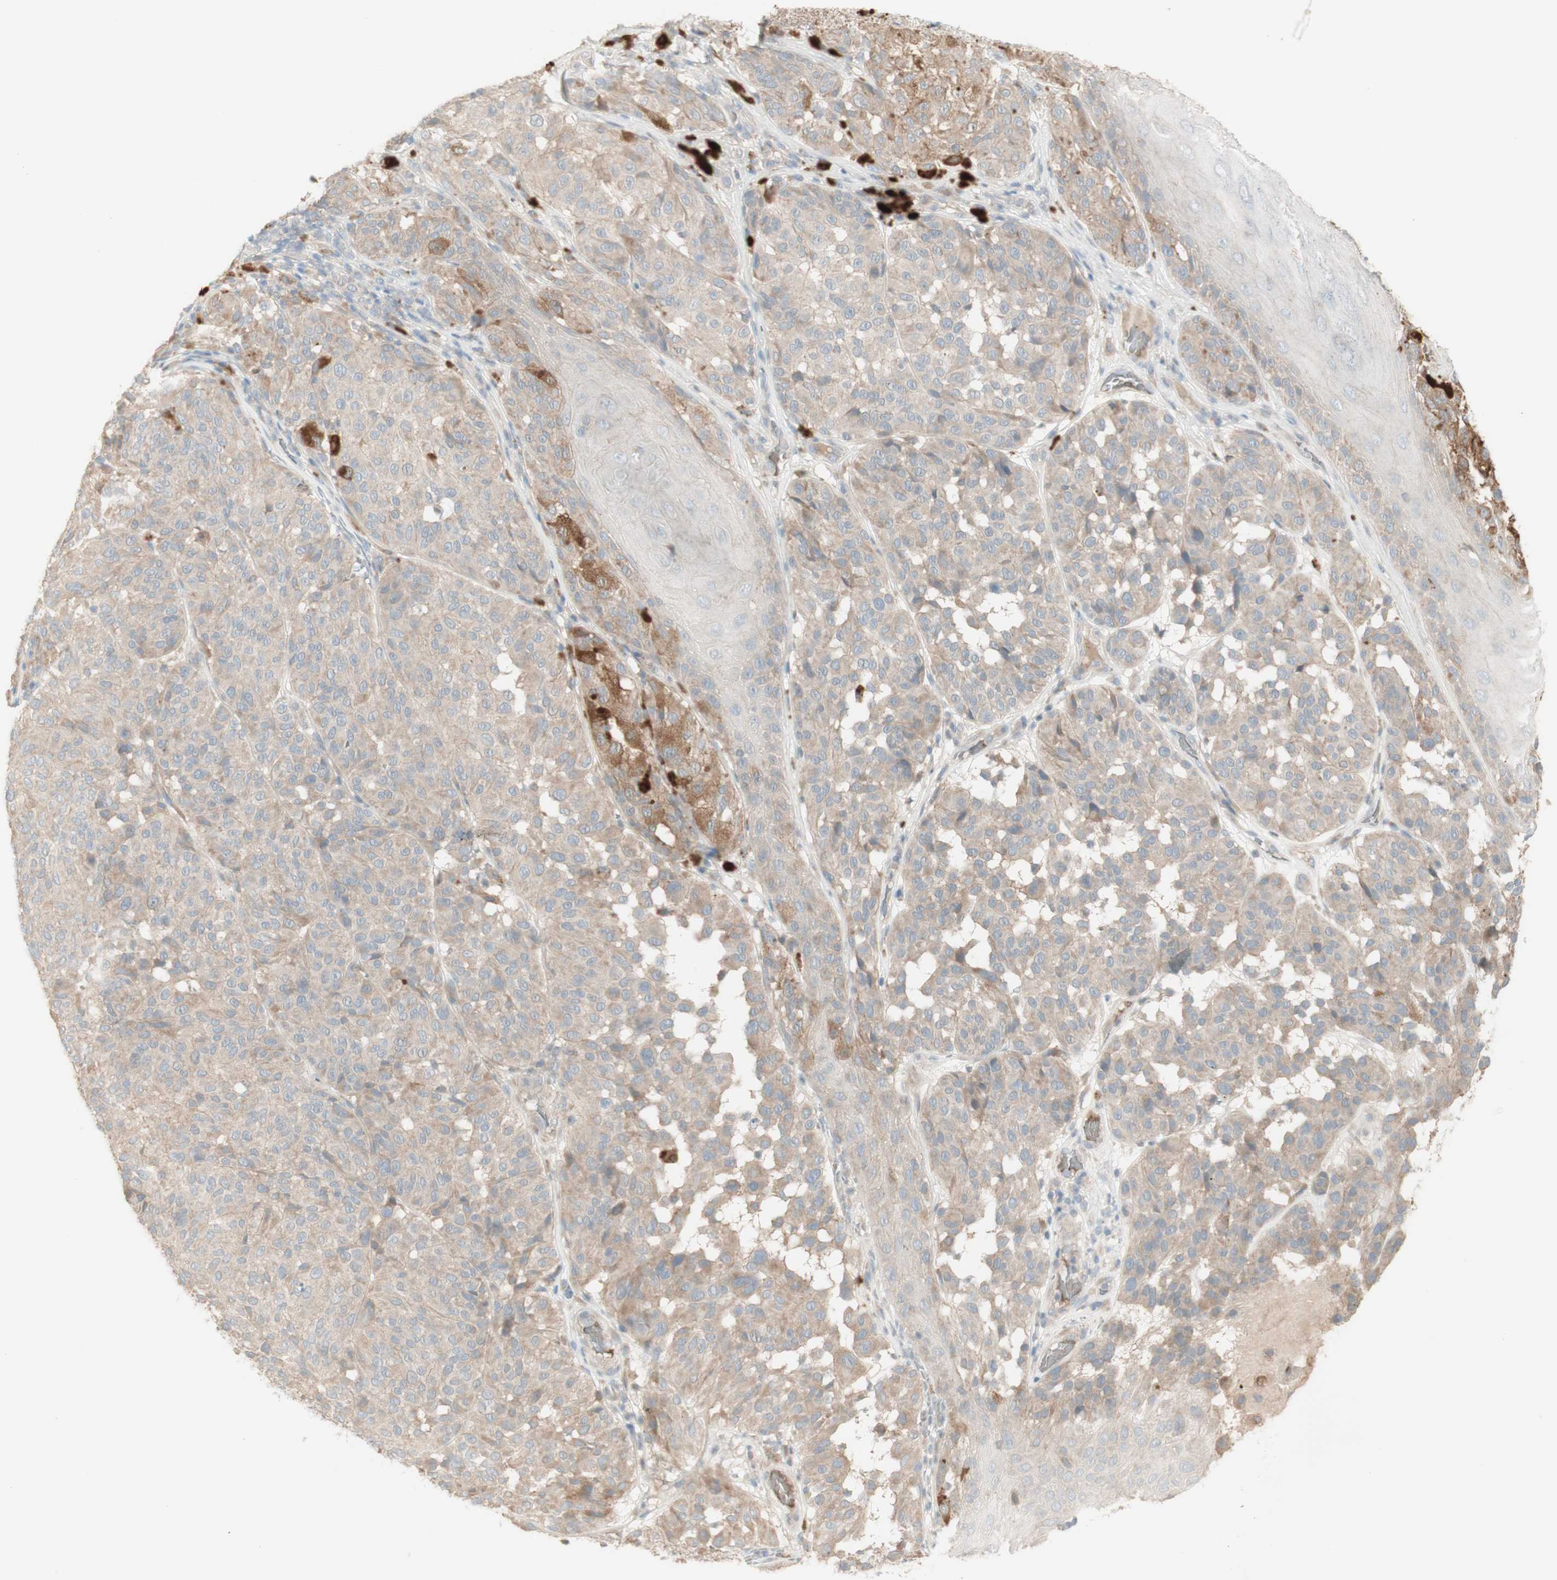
{"staining": {"intensity": "weak", "quantity": ">75%", "location": "cytoplasmic/membranous"}, "tissue": "melanoma", "cell_type": "Tumor cells", "image_type": "cancer", "snomed": [{"axis": "morphology", "description": "Malignant melanoma, NOS"}, {"axis": "topography", "description": "Skin"}], "caption": "Protein positivity by immunohistochemistry (IHC) shows weak cytoplasmic/membranous staining in about >75% of tumor cells in malignant melanoma.", "gene": "PTGER4", "patient": {"sex": "female", "age": 46}}